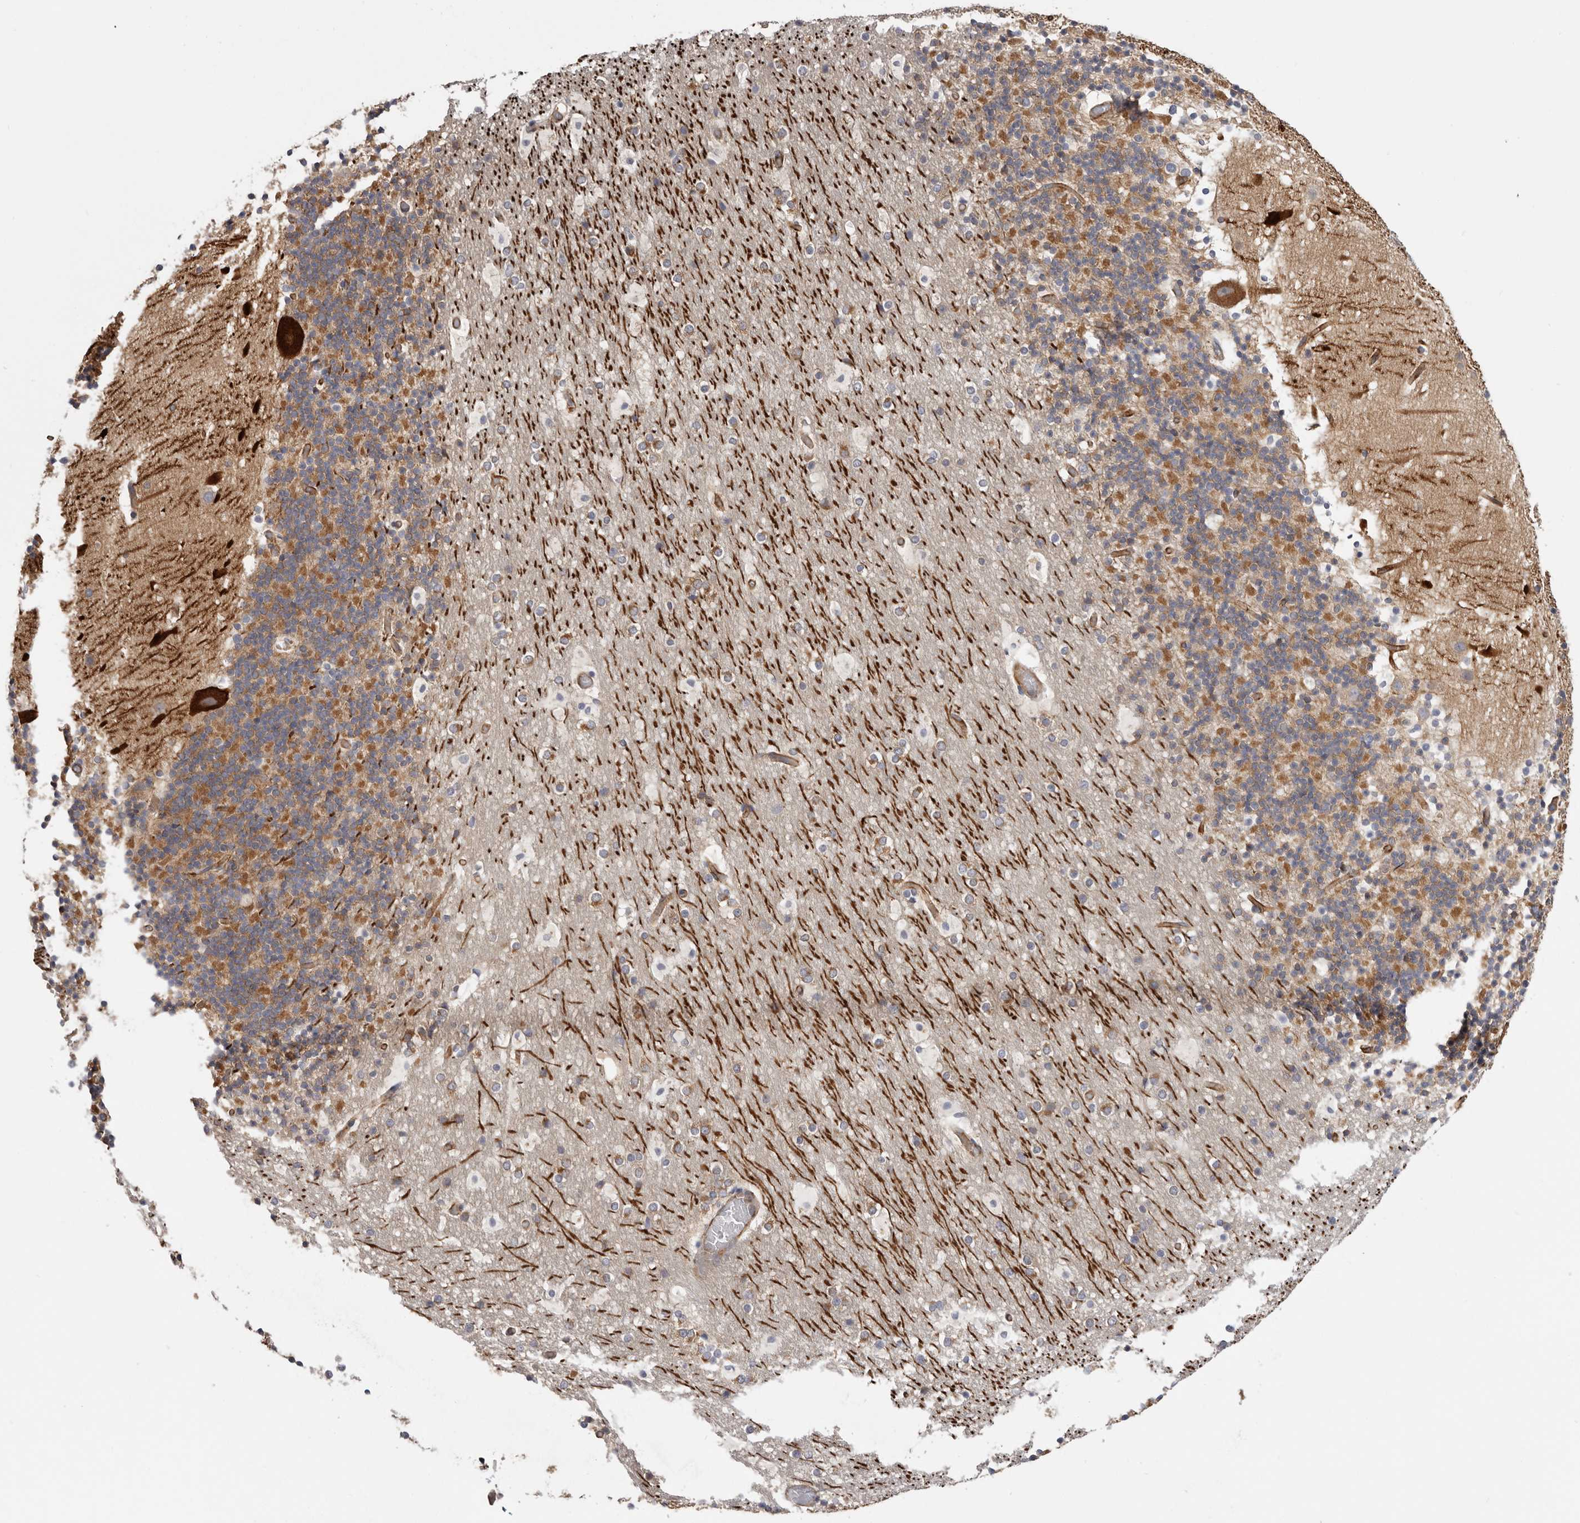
{"staining": {"intensity": "moderate", "quantity": "25%-75%", "location": "cytoplasmic/membranous"}, "tissue": "cerebellum", "cell_type": "Cells in granular layer", "image_type": "normal", "snomed": [{"axis": "morphology", "description": "Normal tissue, NOS"}, {"axis": "topography", "description": "Cerebellum"}], "caption": "Cells in granular layer exhibit moderate cytoplasmic/membranous expression in approximately 25%-75% of cells in normal cerebellum.", "gene": "TFRC", "patient": {"sex": "male", "age": 57}}